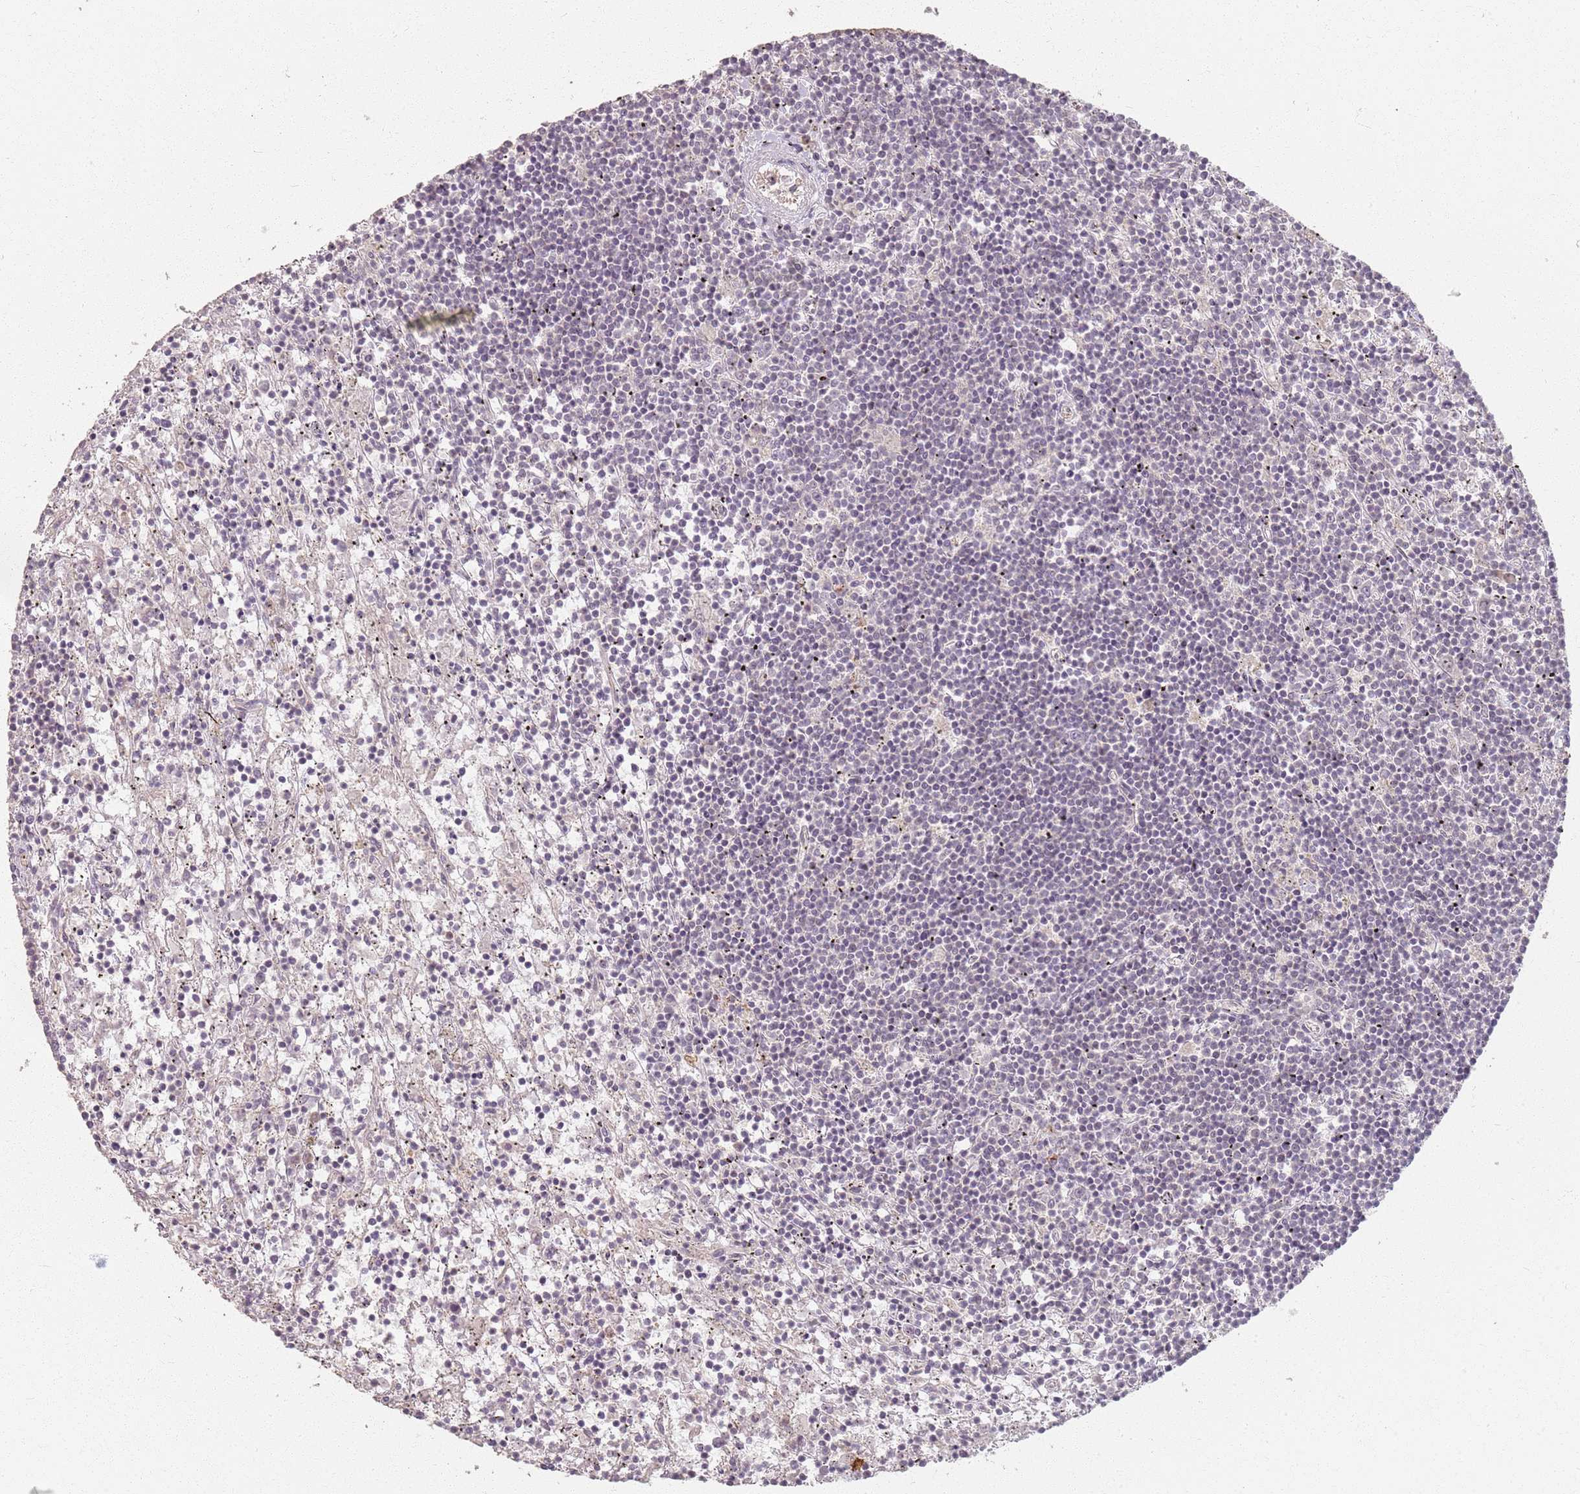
{"staining": {"intensity": "negative", "quantity": "none", "location": "none"}, "tissue": "lymphoma", "cell_type": "Tumor cells", "image_type": "cancer", "snomed": [{"axis": "morphology", "description": "Malignant lymphoma, non-Hodgkin's type, Low grade"}, {"axis": "topography", "description": "Spleen"}], "caption": "This image is of lymphoma stained with immunohistochemistry (IHC) to label a protein in brown with the nuclei are counter-stained blue. There is no staining in tumor cells.", "gene": "CCDC168", "patient": {"sex": "male", "age": 76}}